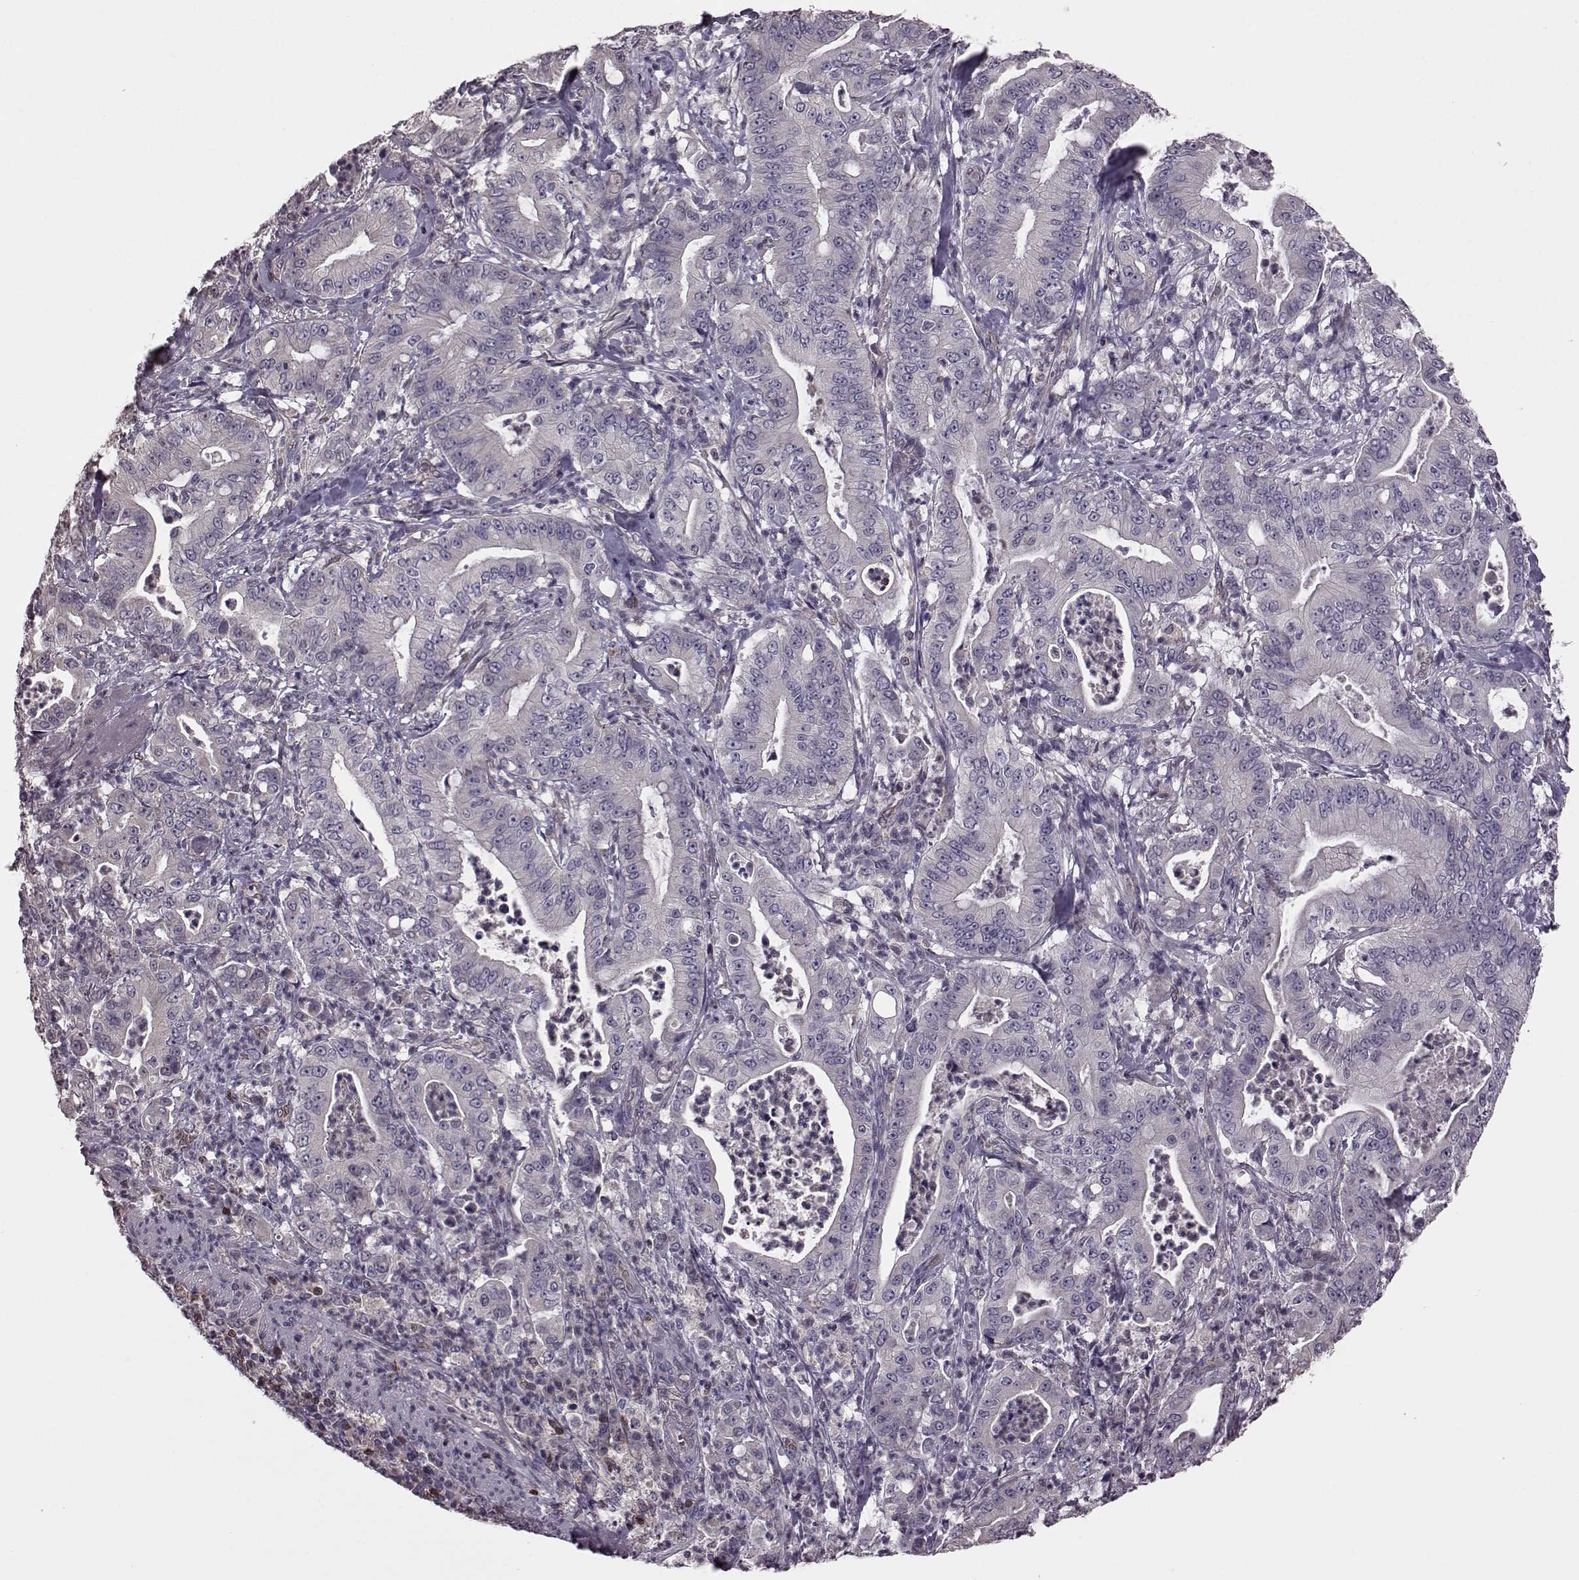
{"staining": {"intensity": "negative", "quantity": "none", "location": "none"}, "tissue": "pancreatic cancer", "cell_type": "Tumor cells", "image_type": "cancer", "snomed": [{"axis": "morphology", "description": "Adenocarcinoma, NOS"}, {"axis": "topography", "description": "Pancreas"}], "caption": "High magnification brightfield microscopy of adenocarcinoma (pancreatic) stained with DAB (3,3'-diaminobenzidine) (brown) and counterstained with hematoxylin (blue): tumor cells show no significant positivity.", "gene": "CDC42SE1", "patient": {"sex": "male", "age": 71}}